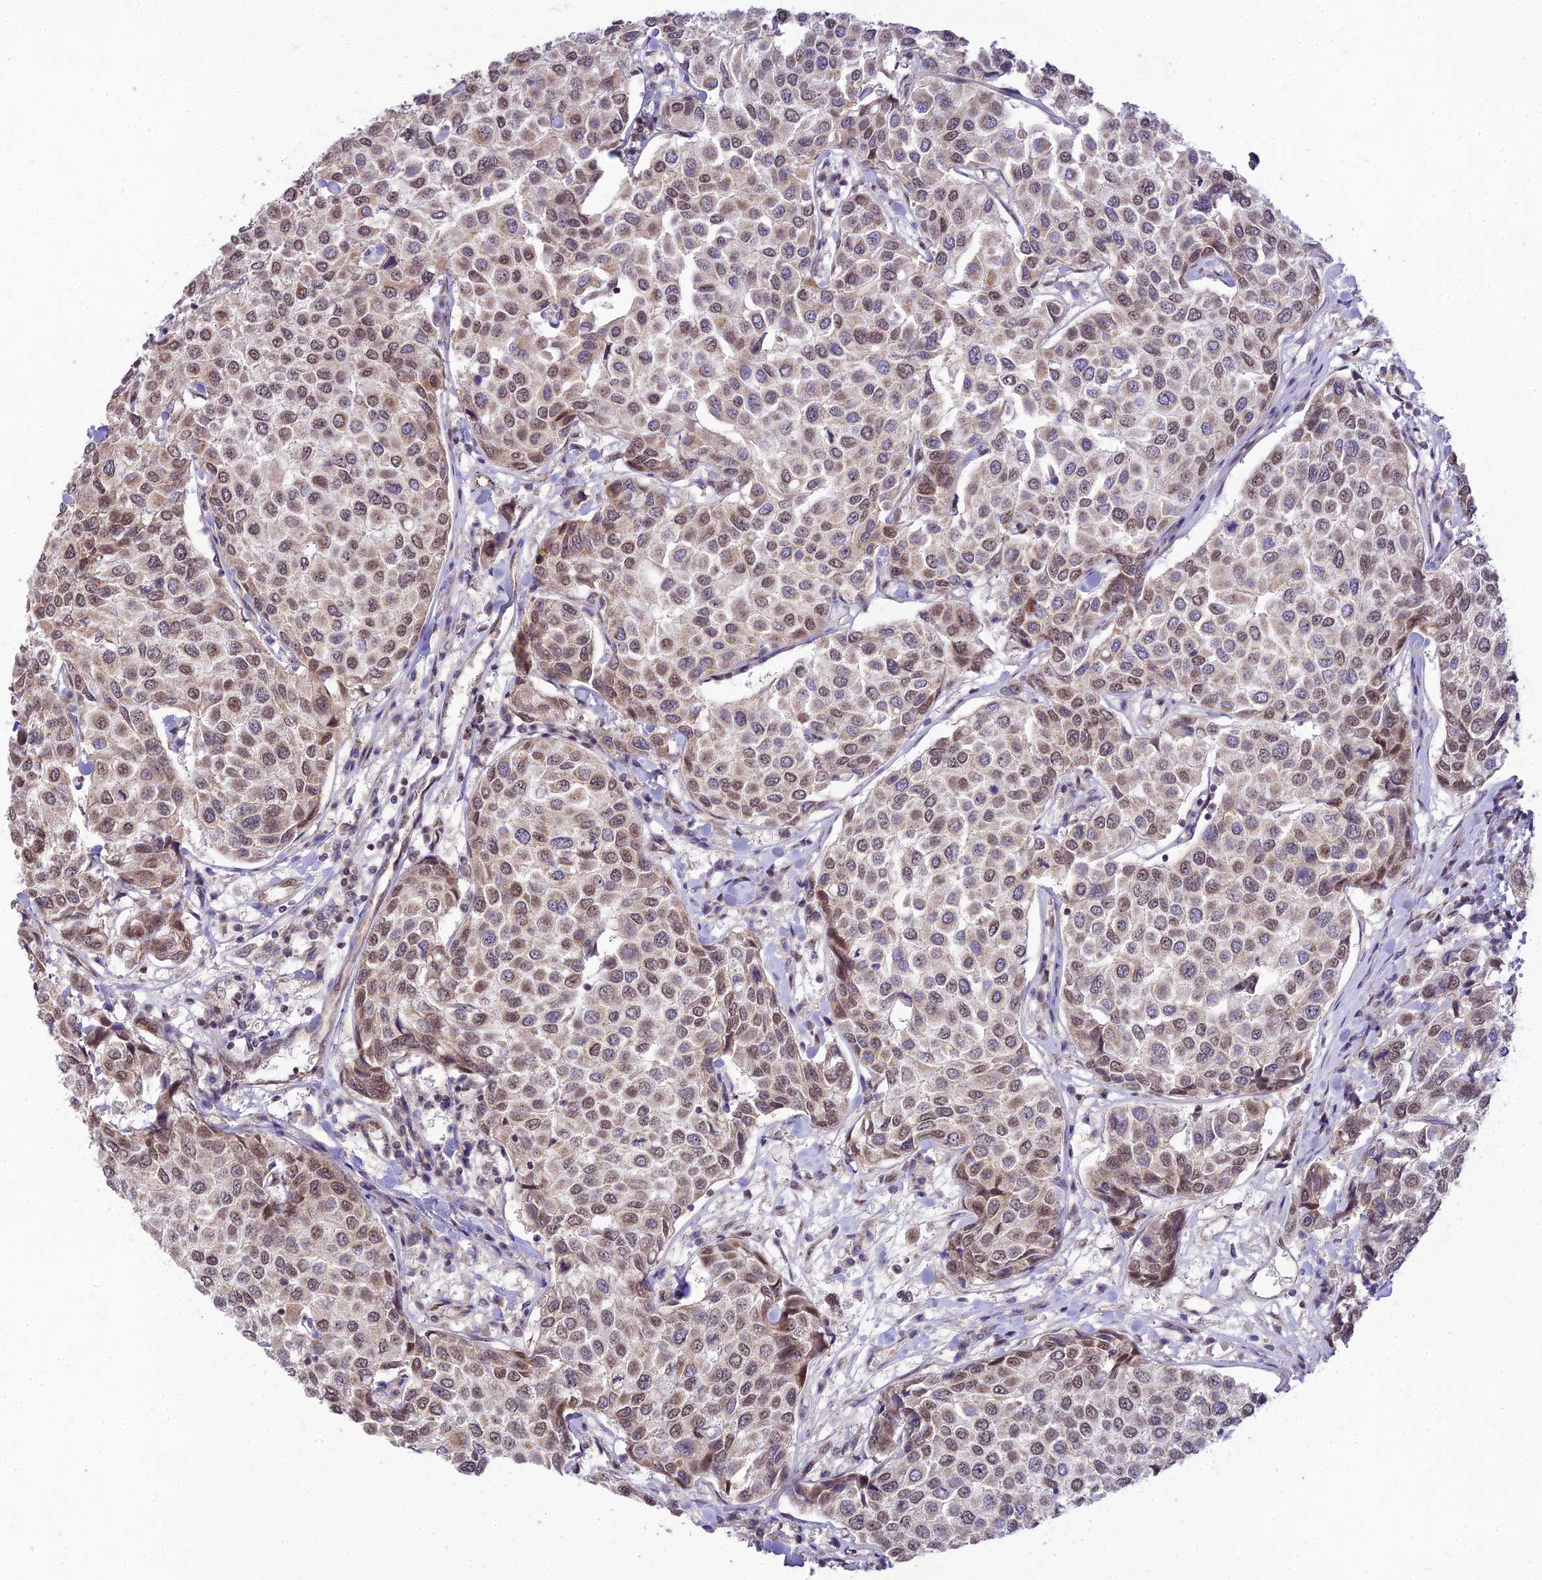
{"staining": {"intensity": "moderate", "quantity": ">75%", "location": "nuclear"}, "tissue": "breast cancer", "cell_type": "Tumor cells", "image_type": "cancer", "snomed": [{"axis": "morphology", "description": "Duct carcinoma"}, {"axis": "topography", "description": "Breast"}], "caption": "Immunohistochemical staining of breast cancer (infiltrating ductal carcinoma) displays medium levels of moderate nuclear positivity in approximately >75% of tumor cells.", "gene": "MICOS13", "patient": {"sex": "female", "age": 55}}